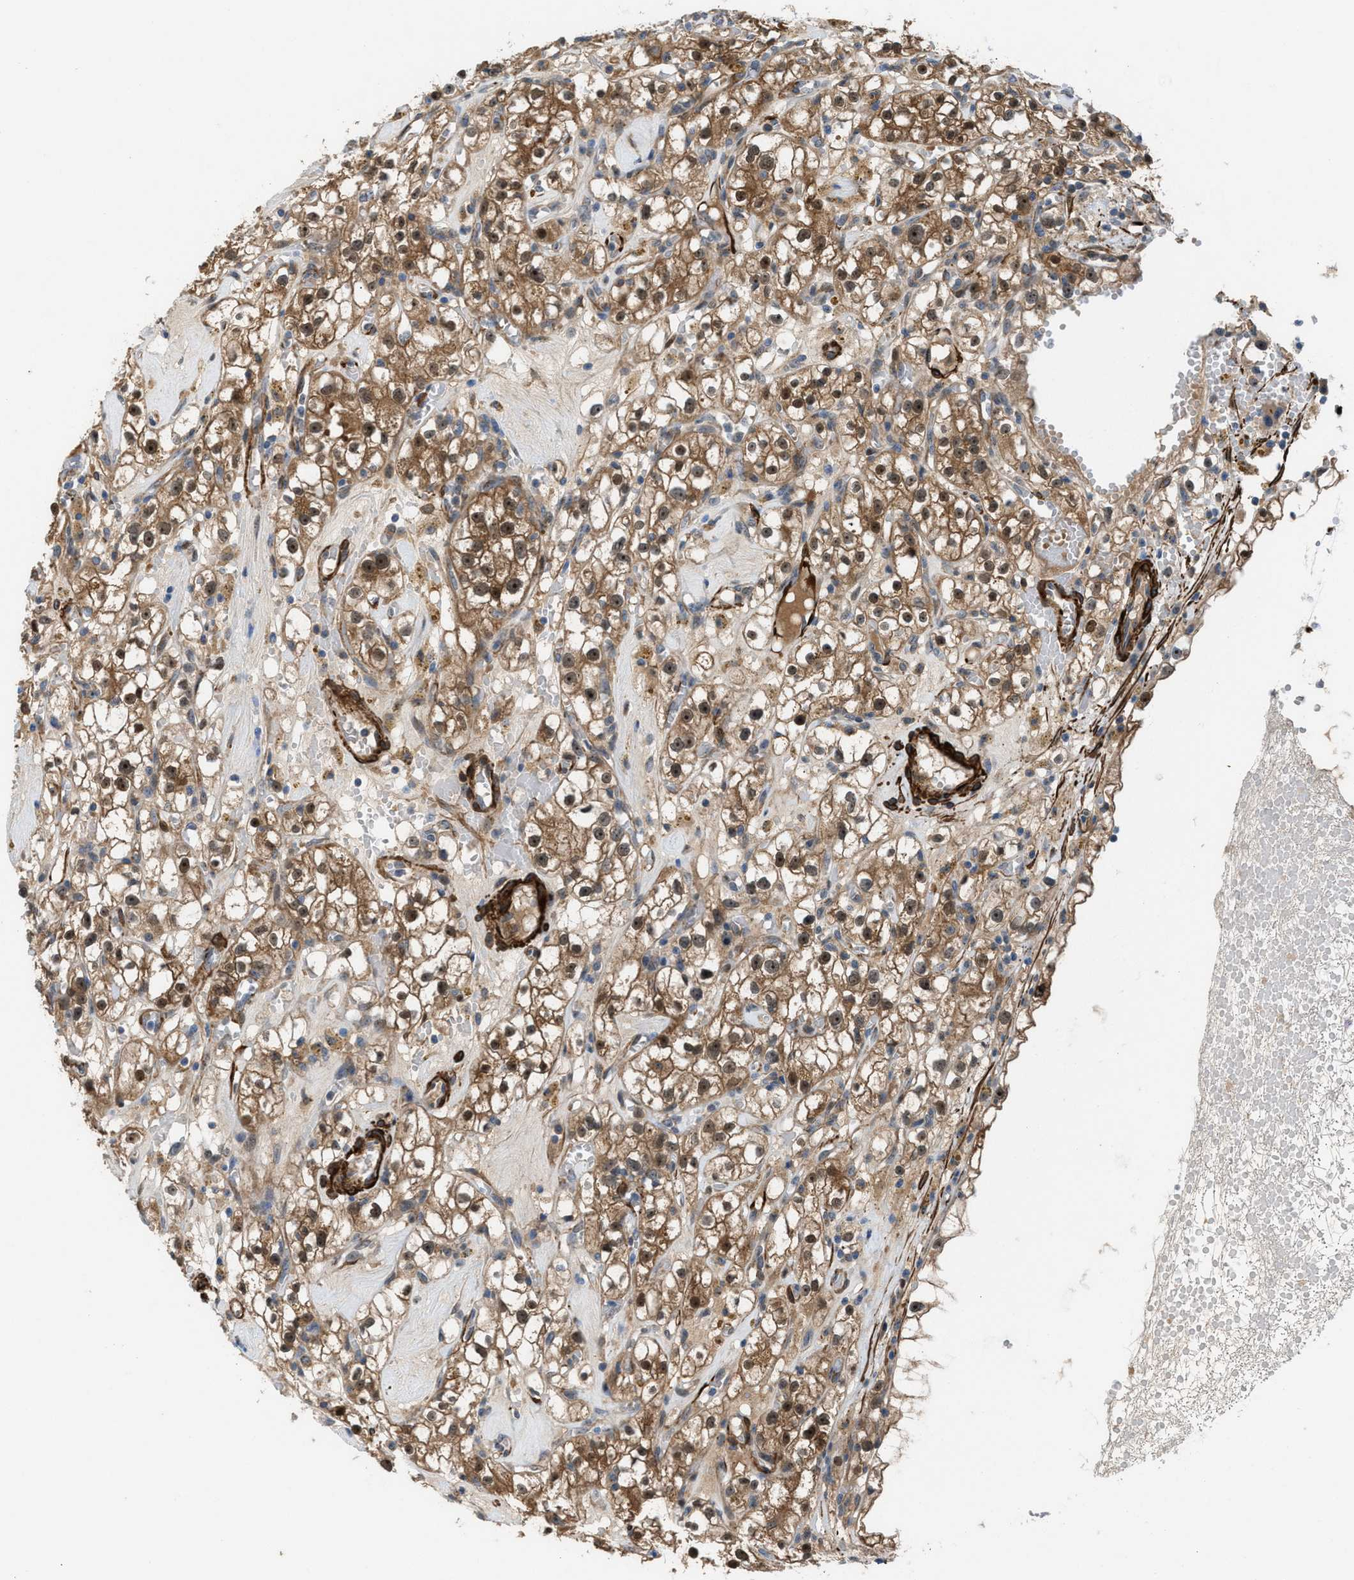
{"staining": {"intensity": "moderate", "quantity": ">75%", "location": "cytoplasmic/membranous,nuclear"}, "tissue": "renal cancer", "cell_type": "Tumor cells", "image_type": "cancer", "snomed": [{"axis": "morphology", "description": "Adenocarcinoma, NOS"}, {"axis": "topography", "description": "Kidney"}], "caption": "Renal adenocarcinoma stained with a brown dye demonstrates moderate cytoplasmic/membranous and nuclear positive staining in about >75% of tumor cells.", "gene": "NQO2", "patient": {"sex": "male", "age": 56}}